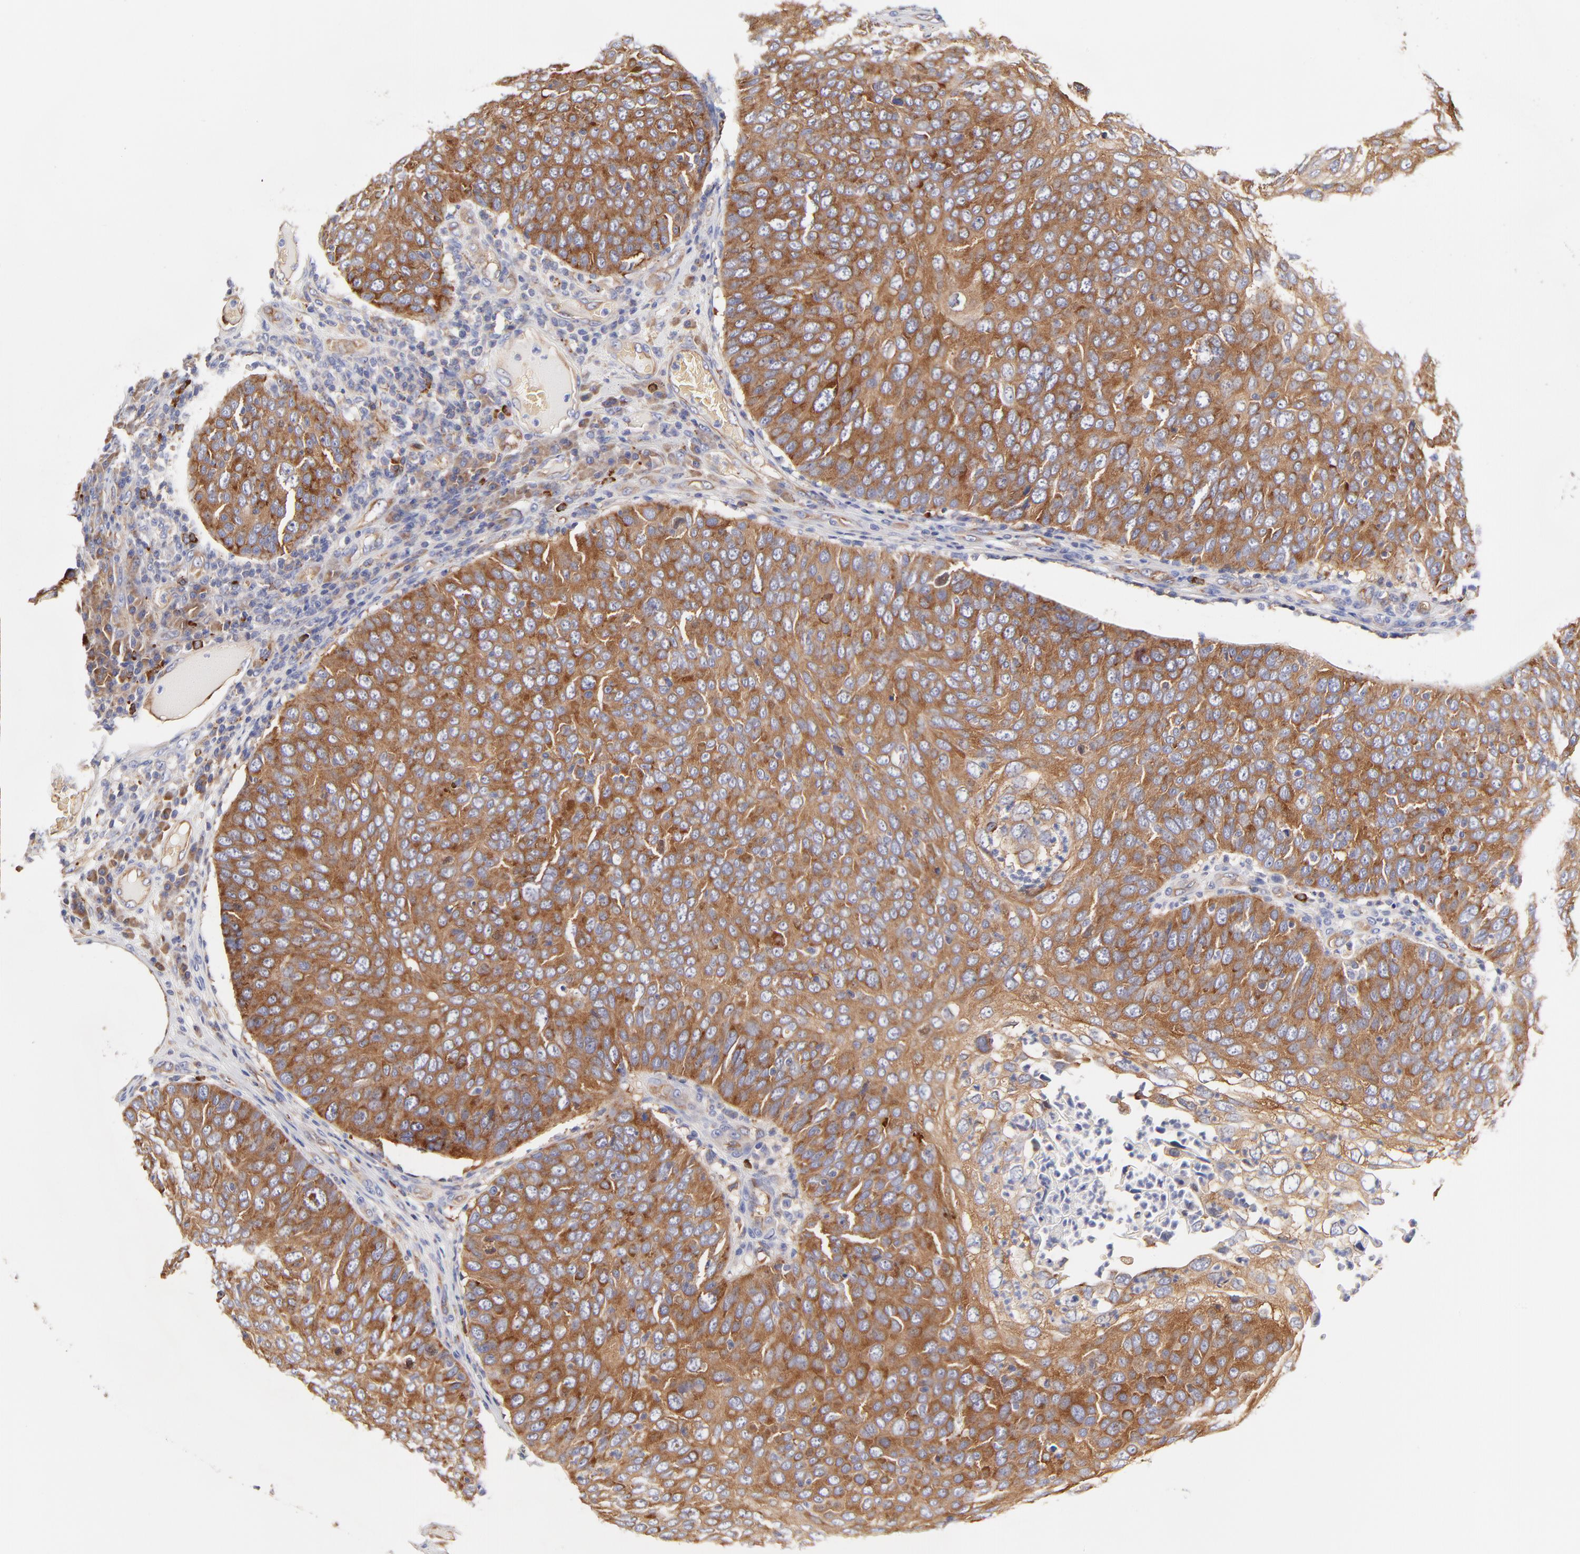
{"staining": {"intensity": "moderate", "quantity": ">75%", "location": "cytoplasmic/membranous"}, "tissue": "skin cancer", "cell_type": "Tumor cells", "image_type": "cancer", "snomed": [{"axis": "morphology", "description": "Squamous cell carcinoma, NOS"}, {"axis": "topography", "description": "Skin"}], "caption": "Skin cancer stained with immunohistochemistry exhibits moderate cytoplasmic/membranous expression in about >75% of tumor cells.", "gene": "CD2AP", "patient": {"sex": "male", "age": 87}}